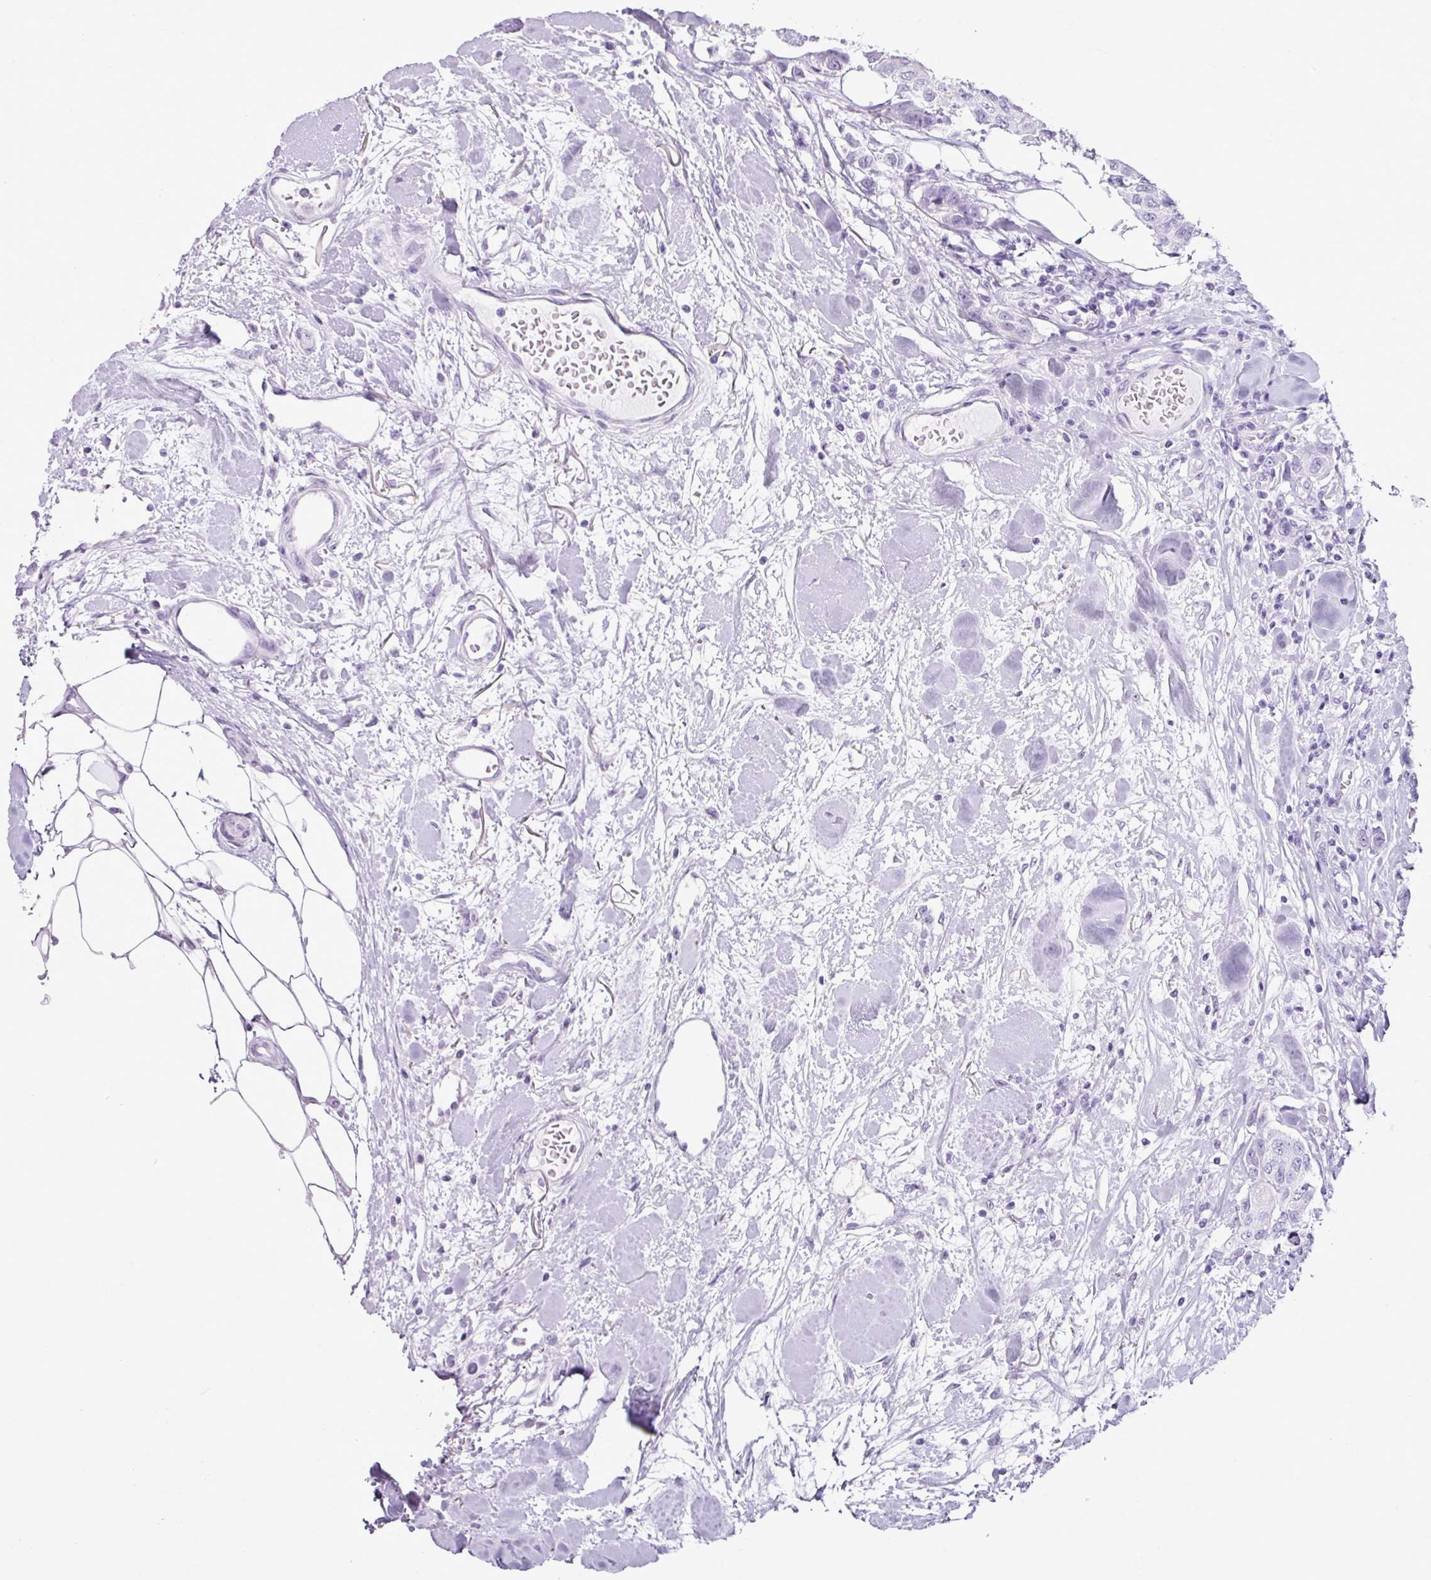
{"staining": {"intensity": "negative", "quantity": "none", "location": "none"}, "tissue": "breast cancer", "cell_type": "Tumor cells", "image_type": "cancer", "snomed": [{"axis": "morphology", "description": "Duct carcinoma"}, {"axis": "topography", "description": "Breast"}, {"axis": "topography", "description": "Lymph node"}], "caption": "Tumor cells are negative for brown protein staining in breast infiltrating ductal carcinoma.", "gene": "SCT", "patient": {"sex": "female", "age": 80}}